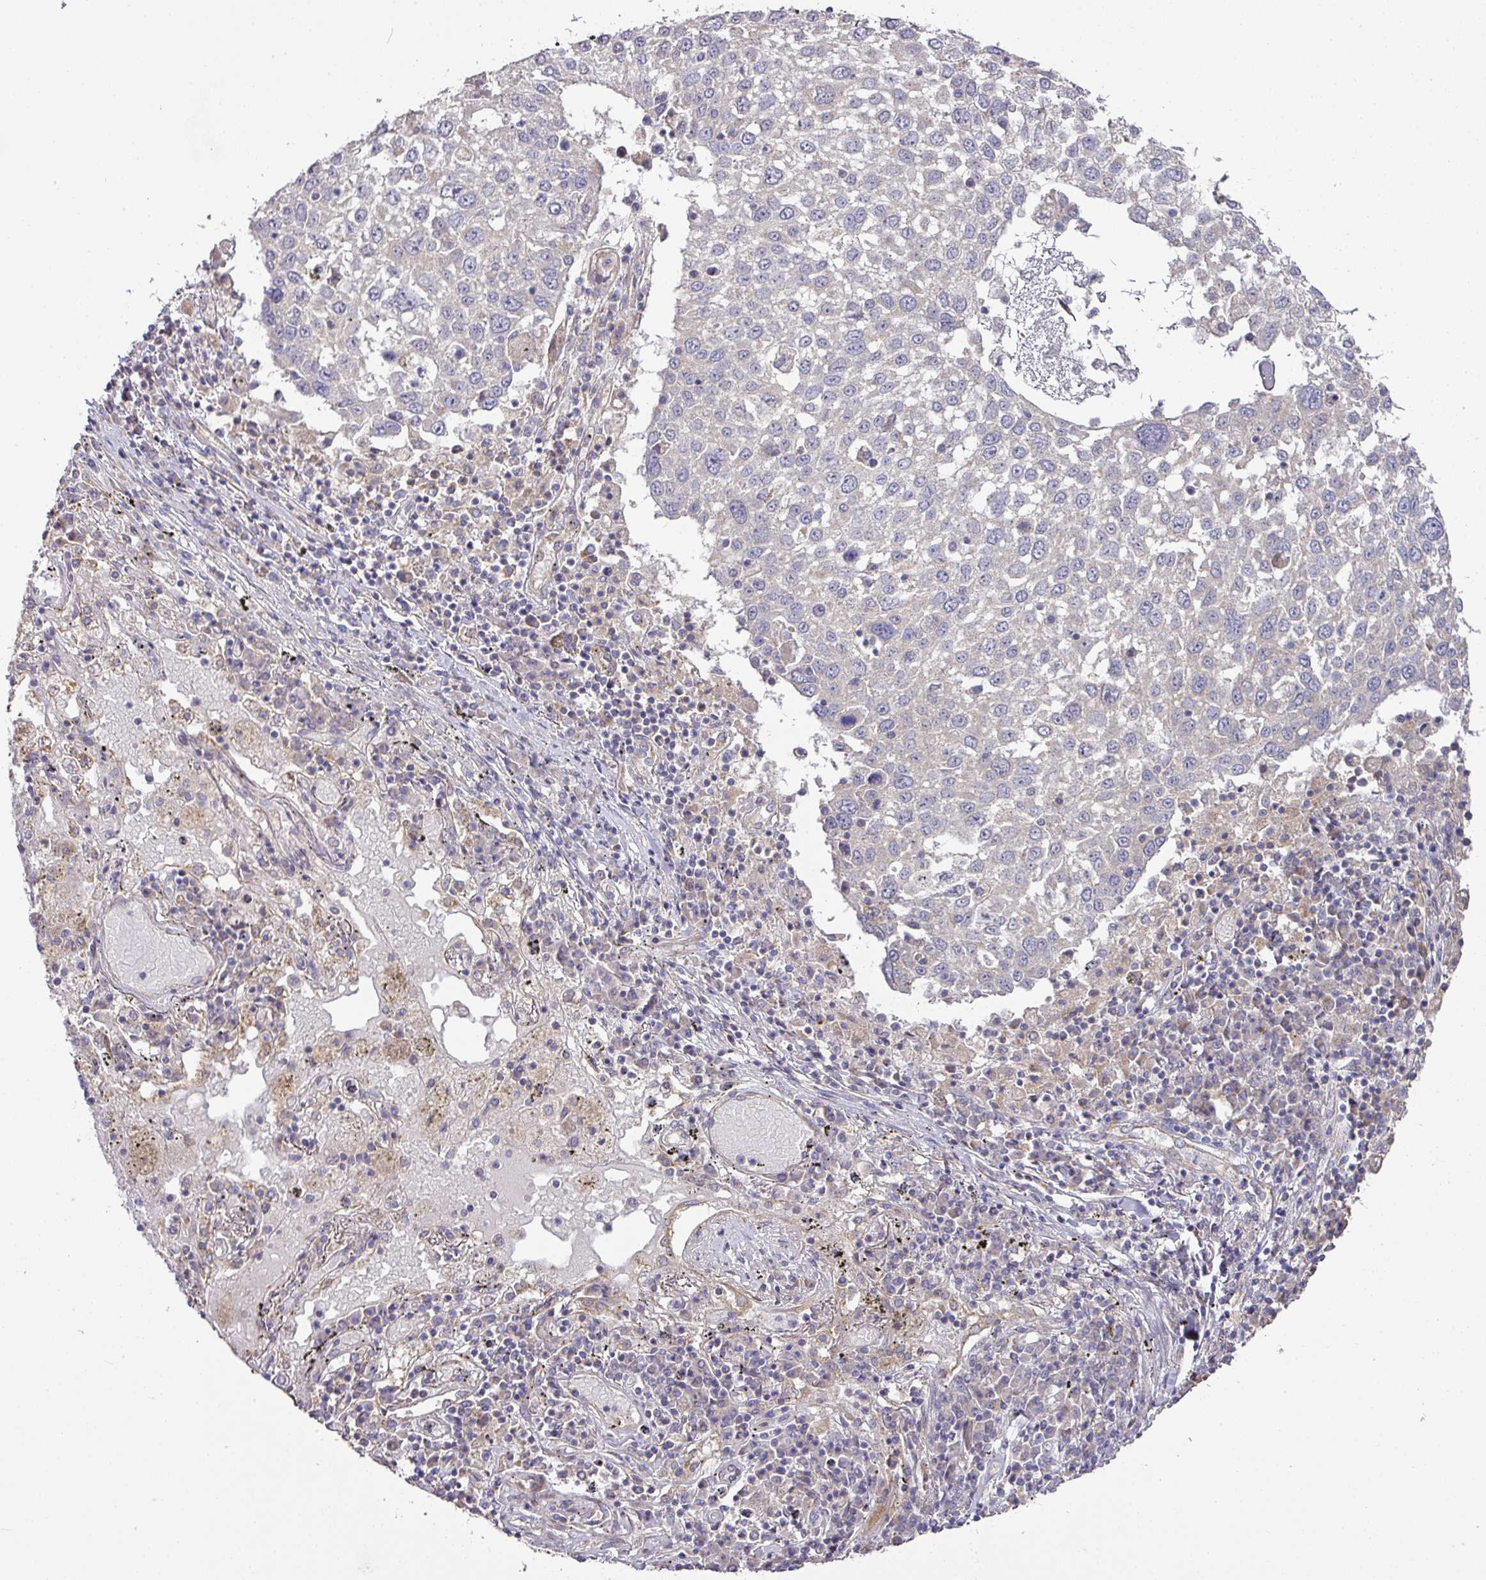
{"staining": {"intensity": "negative", "quantity": "none", "location": "none"}, "tissue": "lung cancer", "cell_type": "Tumor cells", "image_type": "cancer", "snomed": [{"axis": "morphology", "description": "Squamous cell carcinoma, NOS"}, {"axis": "topography", "description": "Lung"}], "caption": "High power microscopy photomicrograph of an IHC histopathology image of lung cancer (squamous cell carcinoma), revealing no significant staining in tumor cells.", "gene": "STK35", "patient": {"sex": "male", "age": 65}}